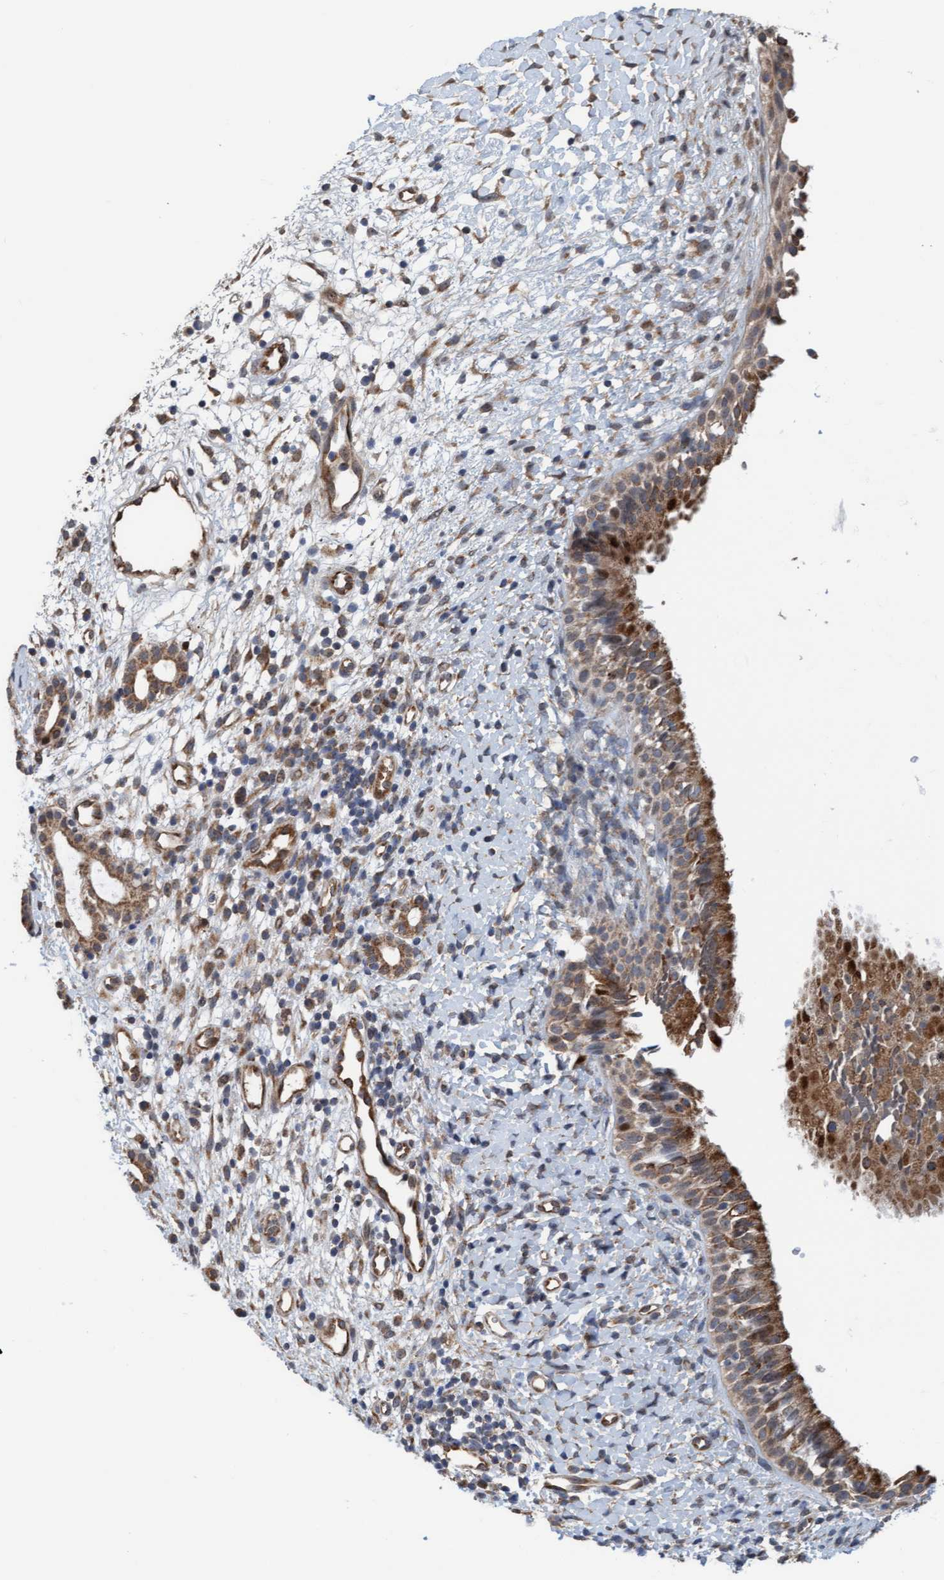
{"staining": {"intensity": "moderate", "quantity": ">75%", "location": "cytoplasmic/membranous"}, "tissue": "nasopharynx", "cell_type": "Respiratory epithelial cells", "image_type": "normal", "snomed": [{"axis": "morphology", "description": "Normal tissue, NOS"}, {"axis": "topography", "description": "Nasopharynx"}], "caption": "Immunohistochemical staining of normal human nasopharynx shows >75% levels of moderate cytoplasmic/membranous protein positivity in approximately >75% of respiratory epithelial cells. Using DAB (brown) and hematoxylin (blue) stains, captured at high magnification using brightfield microscopy.", "gene": "ZNF566", "patient": {"sex": "male", "age": 22}}